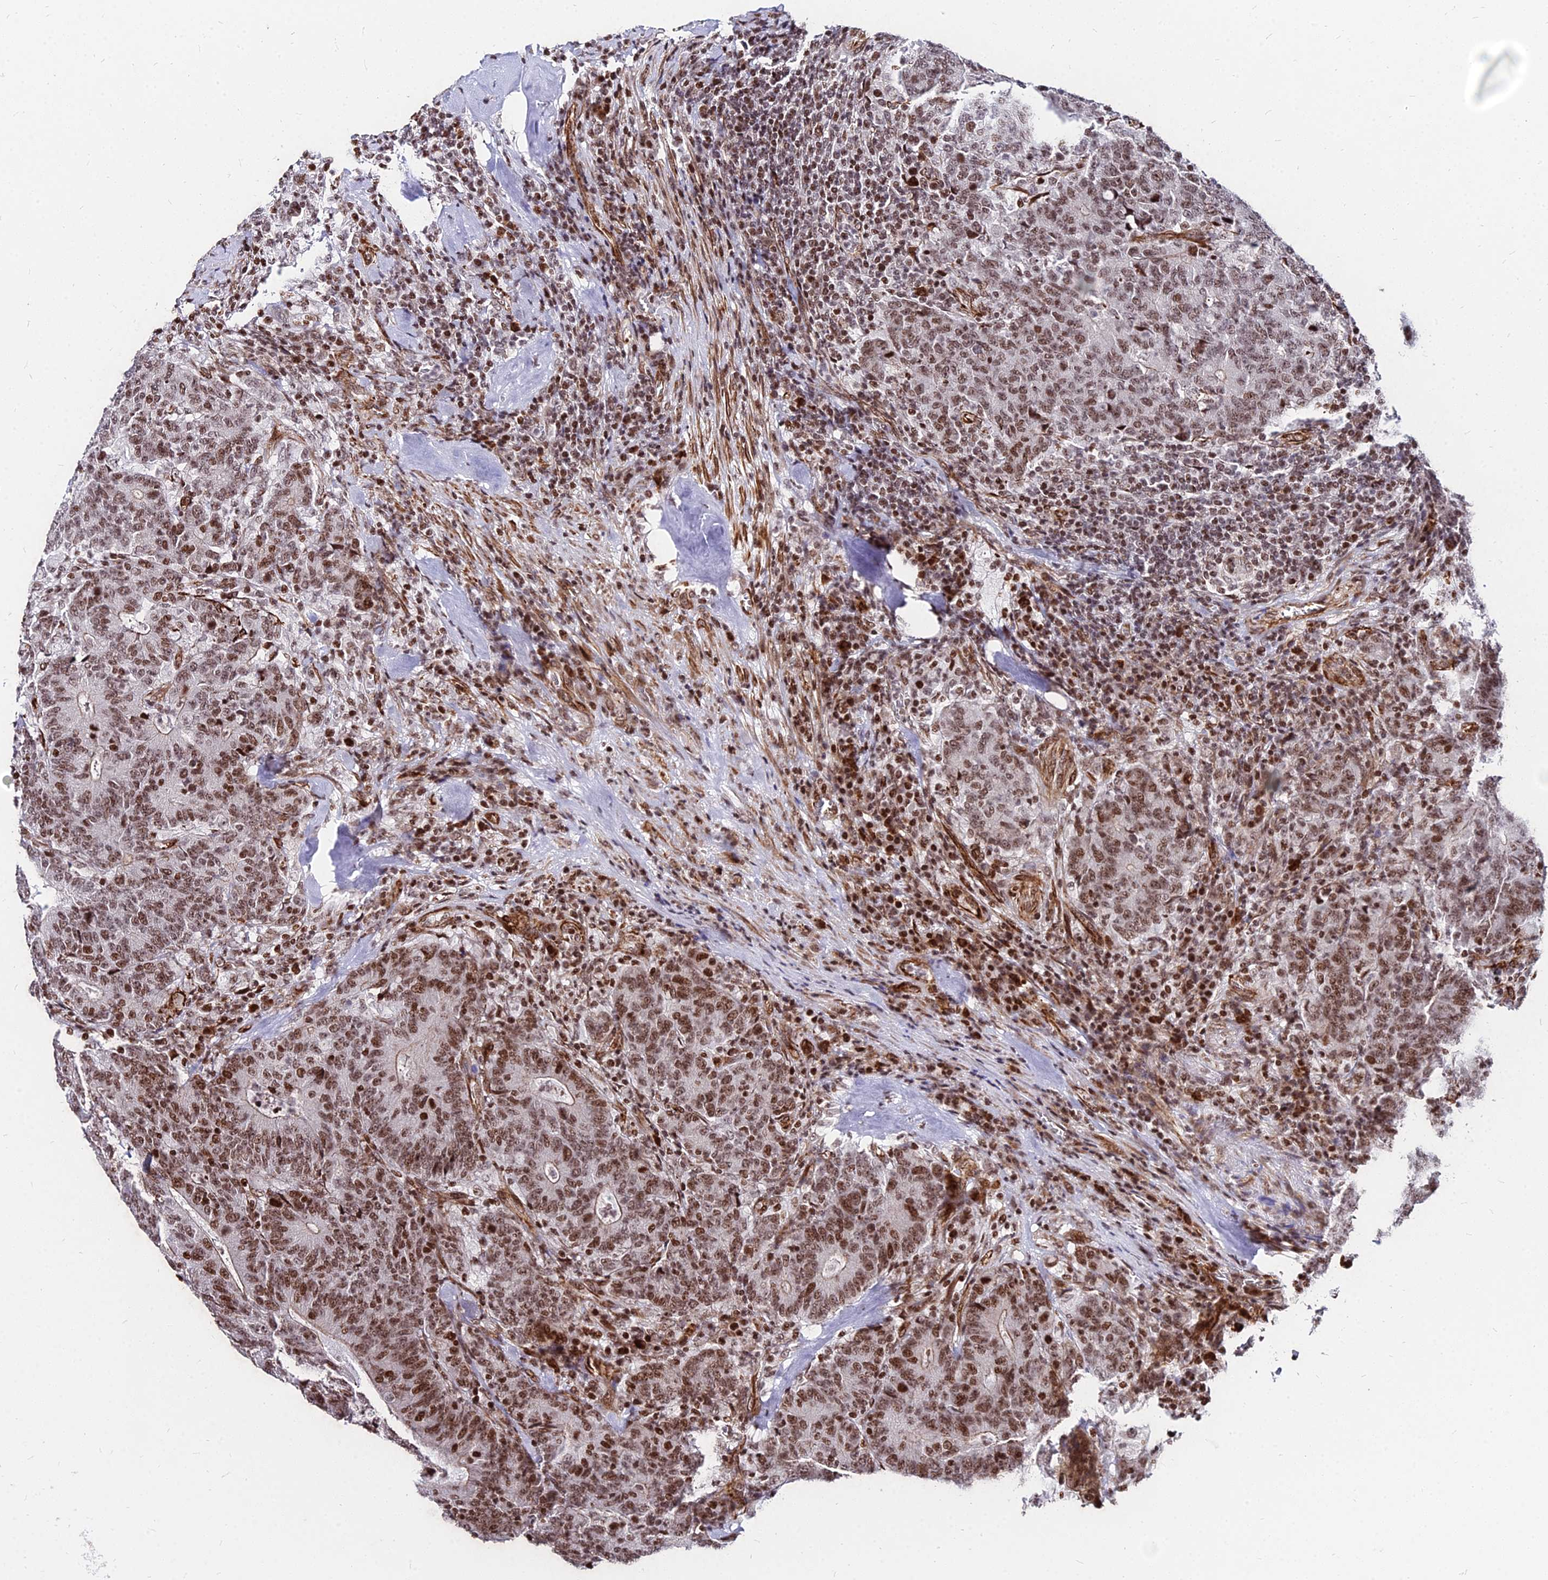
{"staining": {"intensity": "moderate", "quantity": ">75%", "location": "nuclear"}, "tissue": "colorectal cancer", "cell_type": "Tumor cells", "image_type": "cancer", "snomed": [{"axis": "morphology", "description": "Normal tissue, NOS"}, {"axis": "morphology", "description": "Adenocarcinoma, NOS"}, {"axis": "topography", "description": "Colon"}], "caption": "High-magnification brightfield microscopy of colorectal cancer stained with DAB (brown) and counterstained with hematoxylin (blue). tumor cells exhibit moderate nuclear positivity is present in about>75% of cells.", "gene": "NYAP2", "patient": {"sex": "female", "age": 75}}